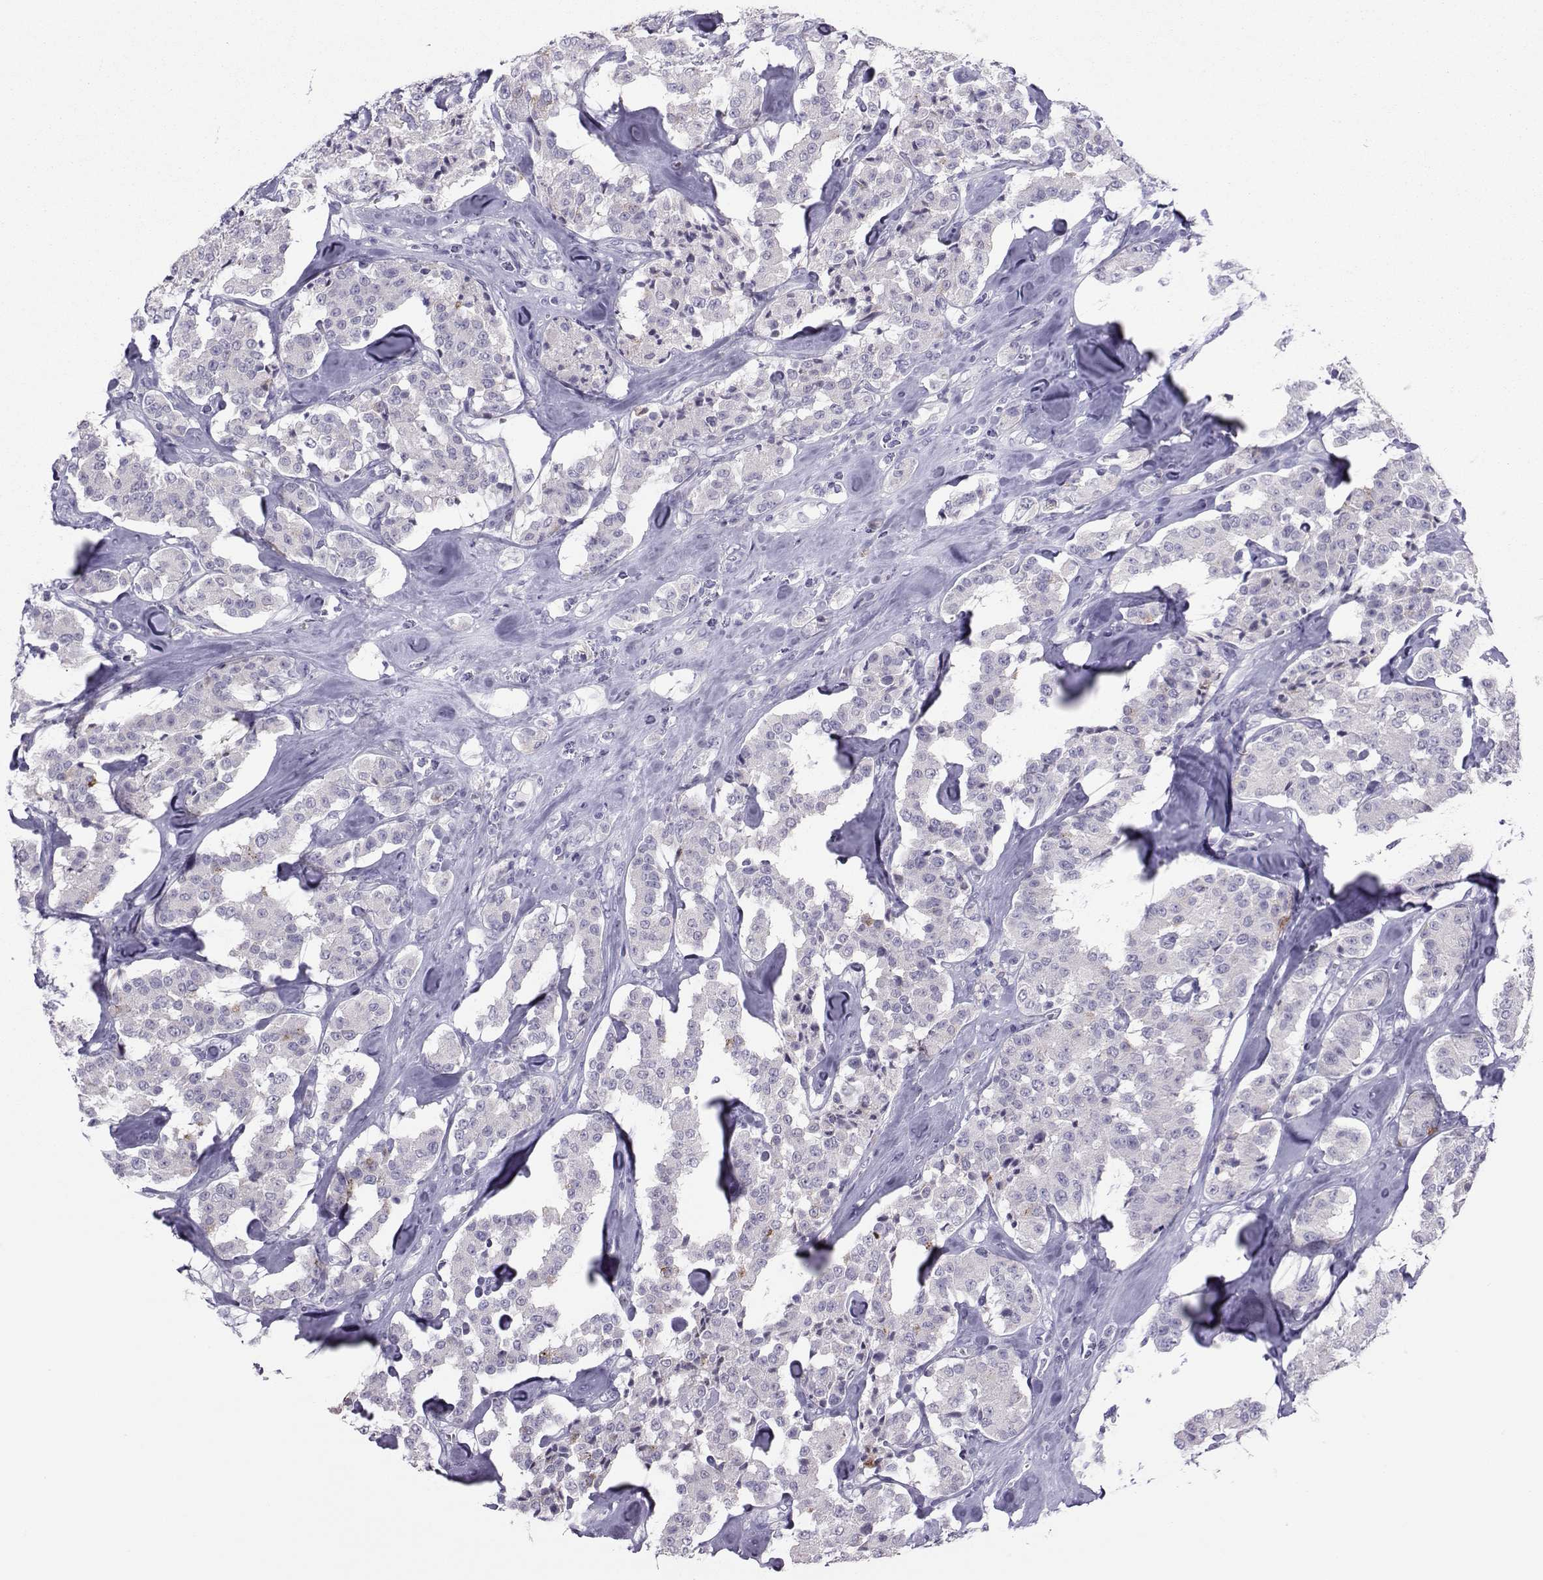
{"staining": {"intensity": "negative", "quantity": "none", "location": "none"}, "tissue": "carcinoid", "cell_type": "Tumor cells", "image_type": "cancer", "snomed": [{"axis": "morphology", "description": "Carcinoid, malignant, NOS"}, {"axis": "topography", "description": "Pancreas"}], "caption": "Carcinoid stained for a protein using immunohistochemistry (IHC) demonstrates no expression tumor cells.", "gene": "TRPM7", "patient": {"sex": "male", "age": 41}}